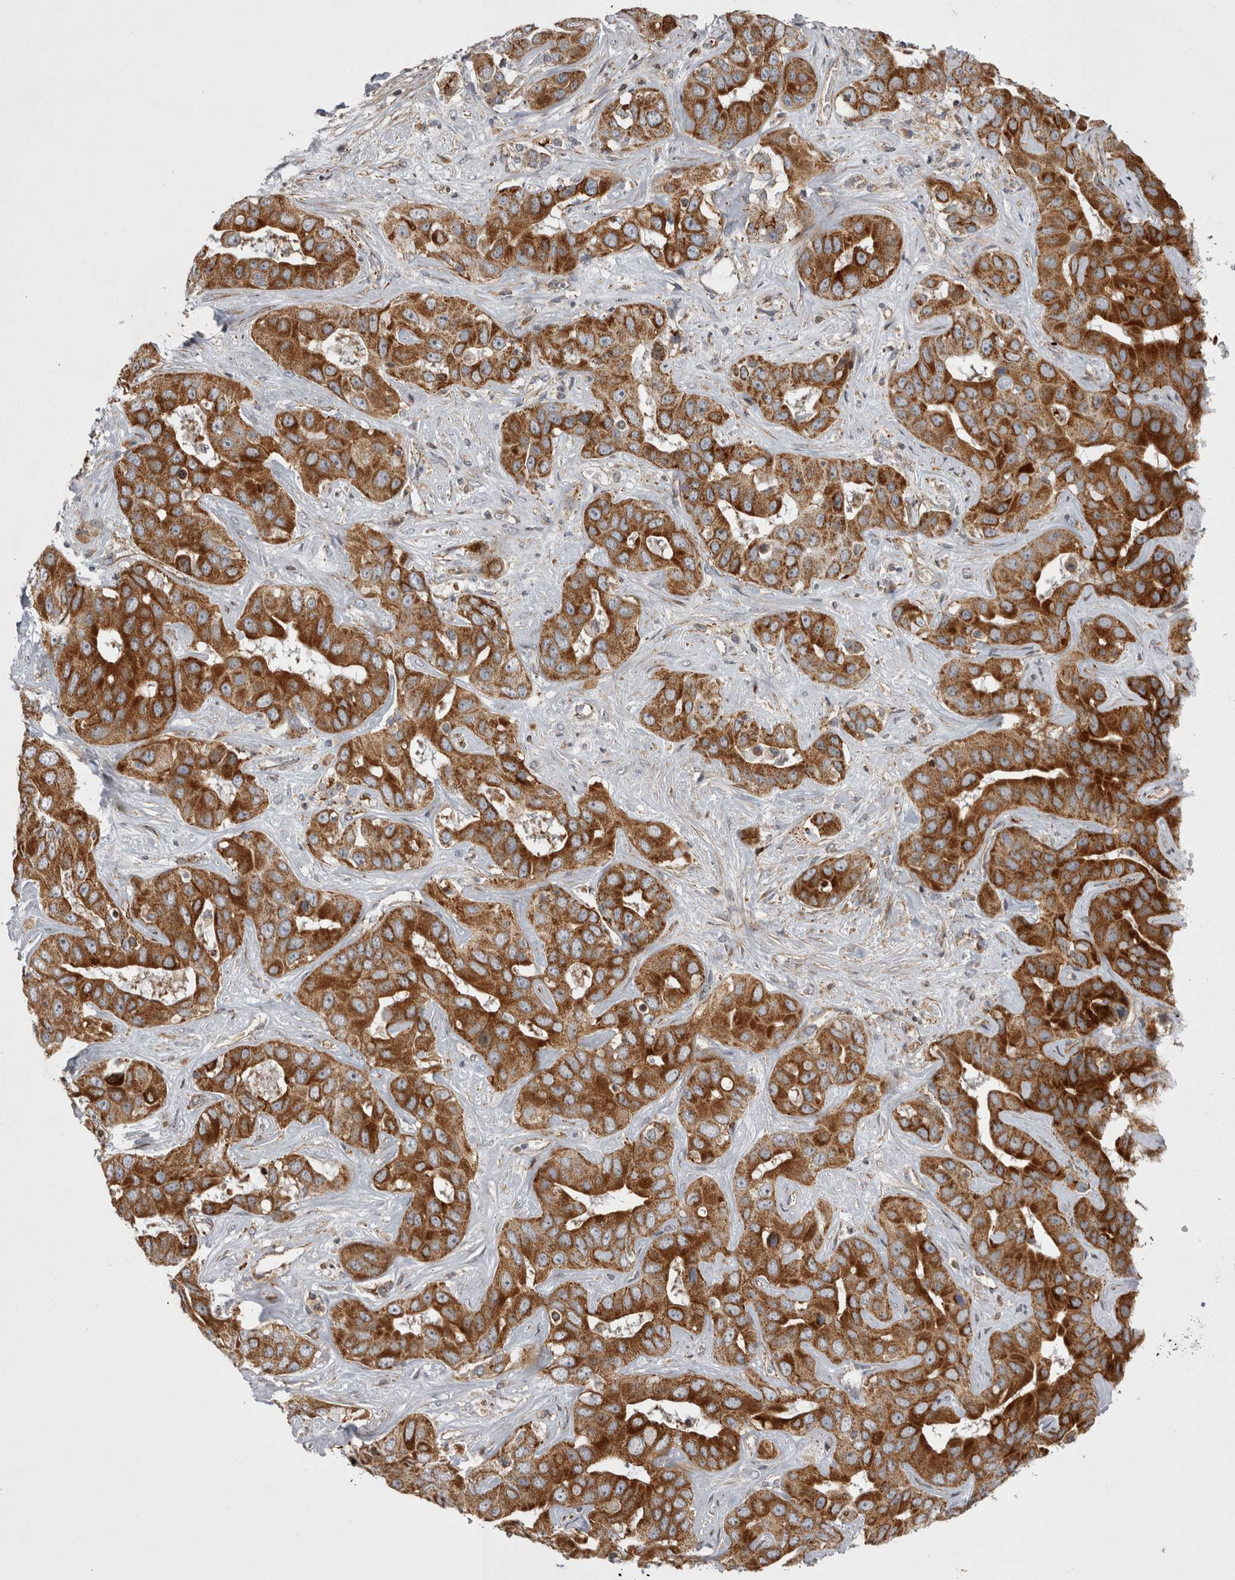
{"staining": {"intensity": "strong", "quantity": ">75%", "location": "cytoplasmic/membranous"}, "tissue": "liver cancer", "cell_type": "Tumor cells", "image_type": "cancer", "snomed": [{"axis": "morphology", "description": "Cholangiocarcinoma"}, {"axis": "topography", "description": "Liver"}], "caption": "Liver cancer (cholangiocarcinoma) was stained to show a protein in brown. There is high levels of strong cytoplasmic/membranous positivity in about >75% of tumor cells. (Stains: DAB in brown, nuclei in blue, Microscopy: brightfield microscopy at high magnification).", "gene": "TSPOAP1", "patient": {"sex": "female", "age": 52}}